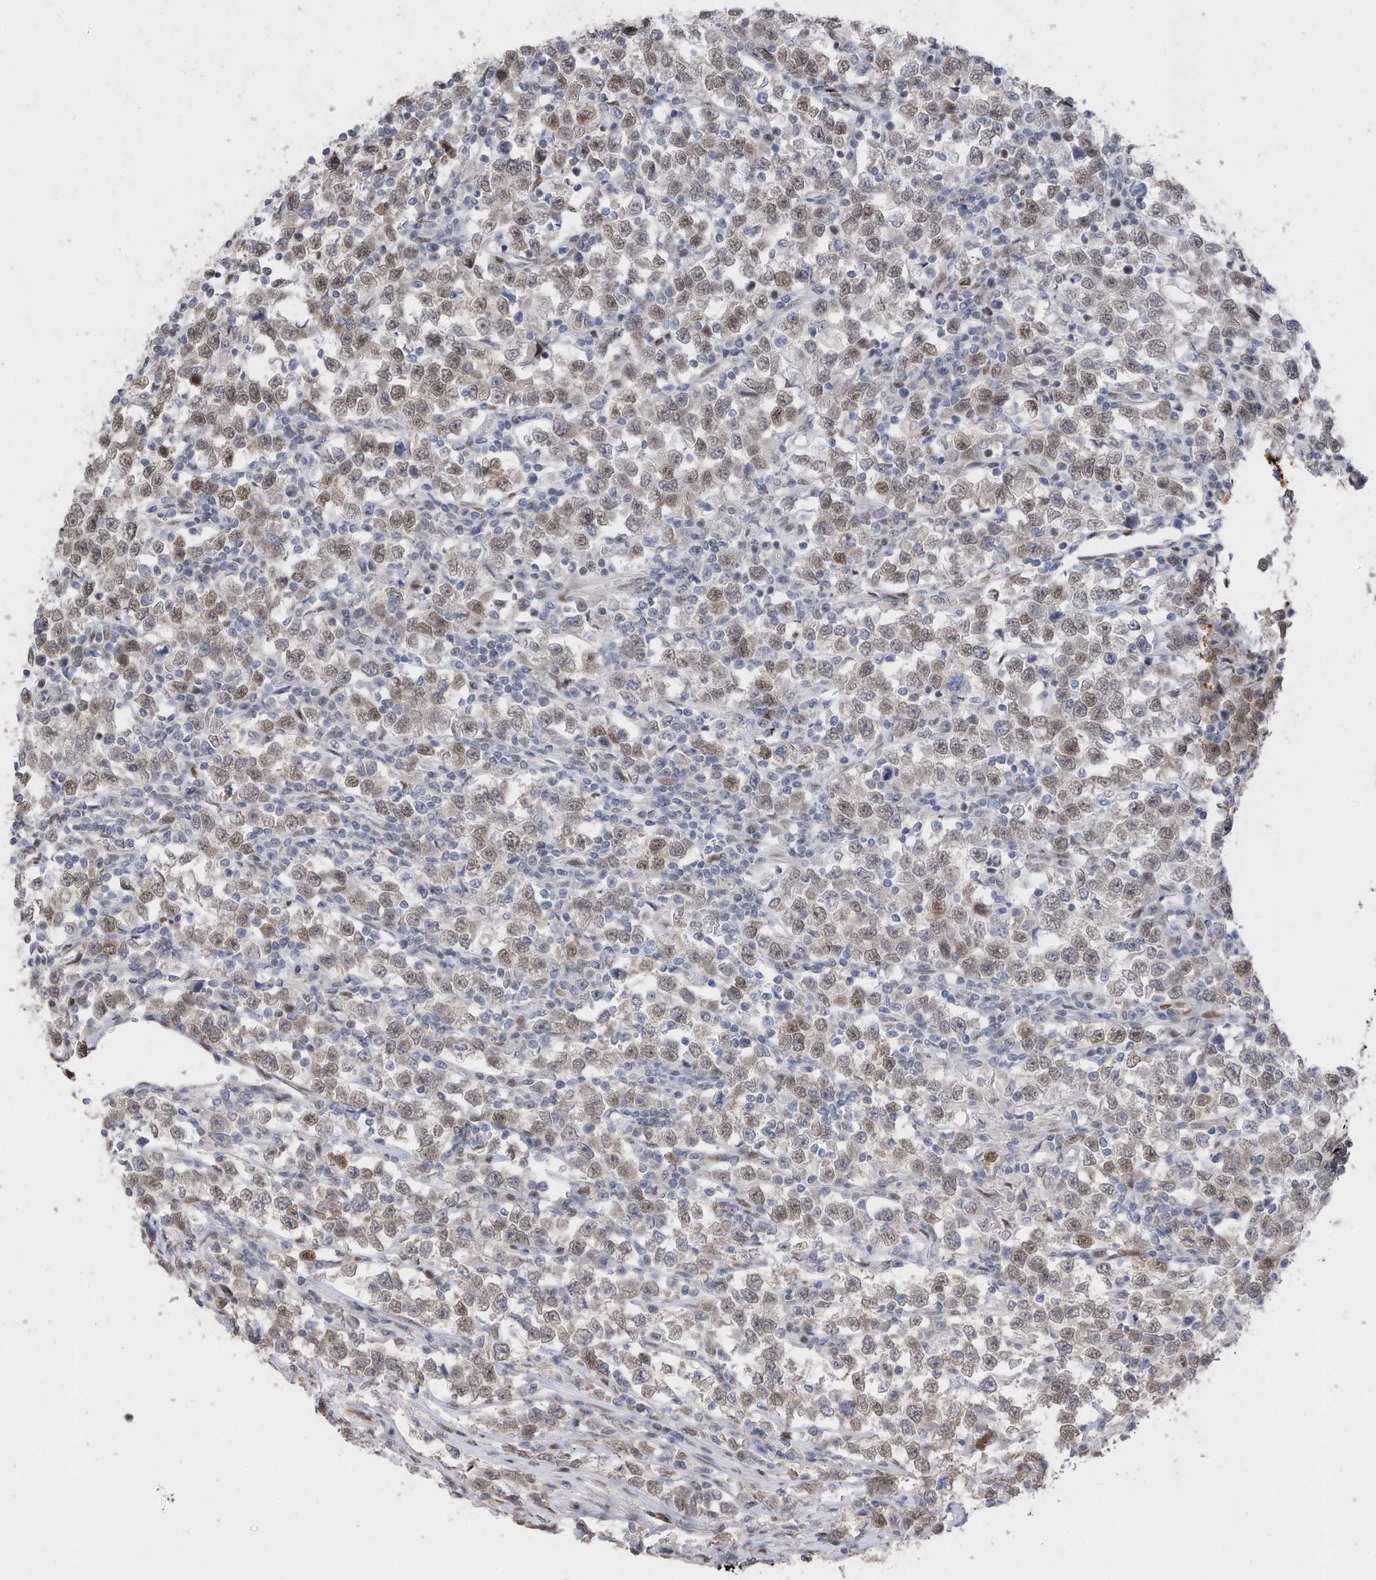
{"staining": {"intensity": "weak", "quantity": "25%-75%", "location": "nuclear"}, "tissue": "testis cancer", "cell_type": "Tumor cells", "image_type": "cancer", "snomed": [{"axis": "morphology", "description": "Normal tissue, NOS"}, {"axis": "morphology", "description": "Seminoma, NOS"}, {"axis": "topography", "description": "Testis"}], "caption": "High-power microscopy captured an immunohistochemistry histopathology image of seminoma (testis), revealing weak nuclear expression in about 25%-75% of tumor cells. (DAB = brown stain, brightfield microscopy at high magnification).", "gene": "RABL3", "patient": {"sex": "male", "age": 43}}